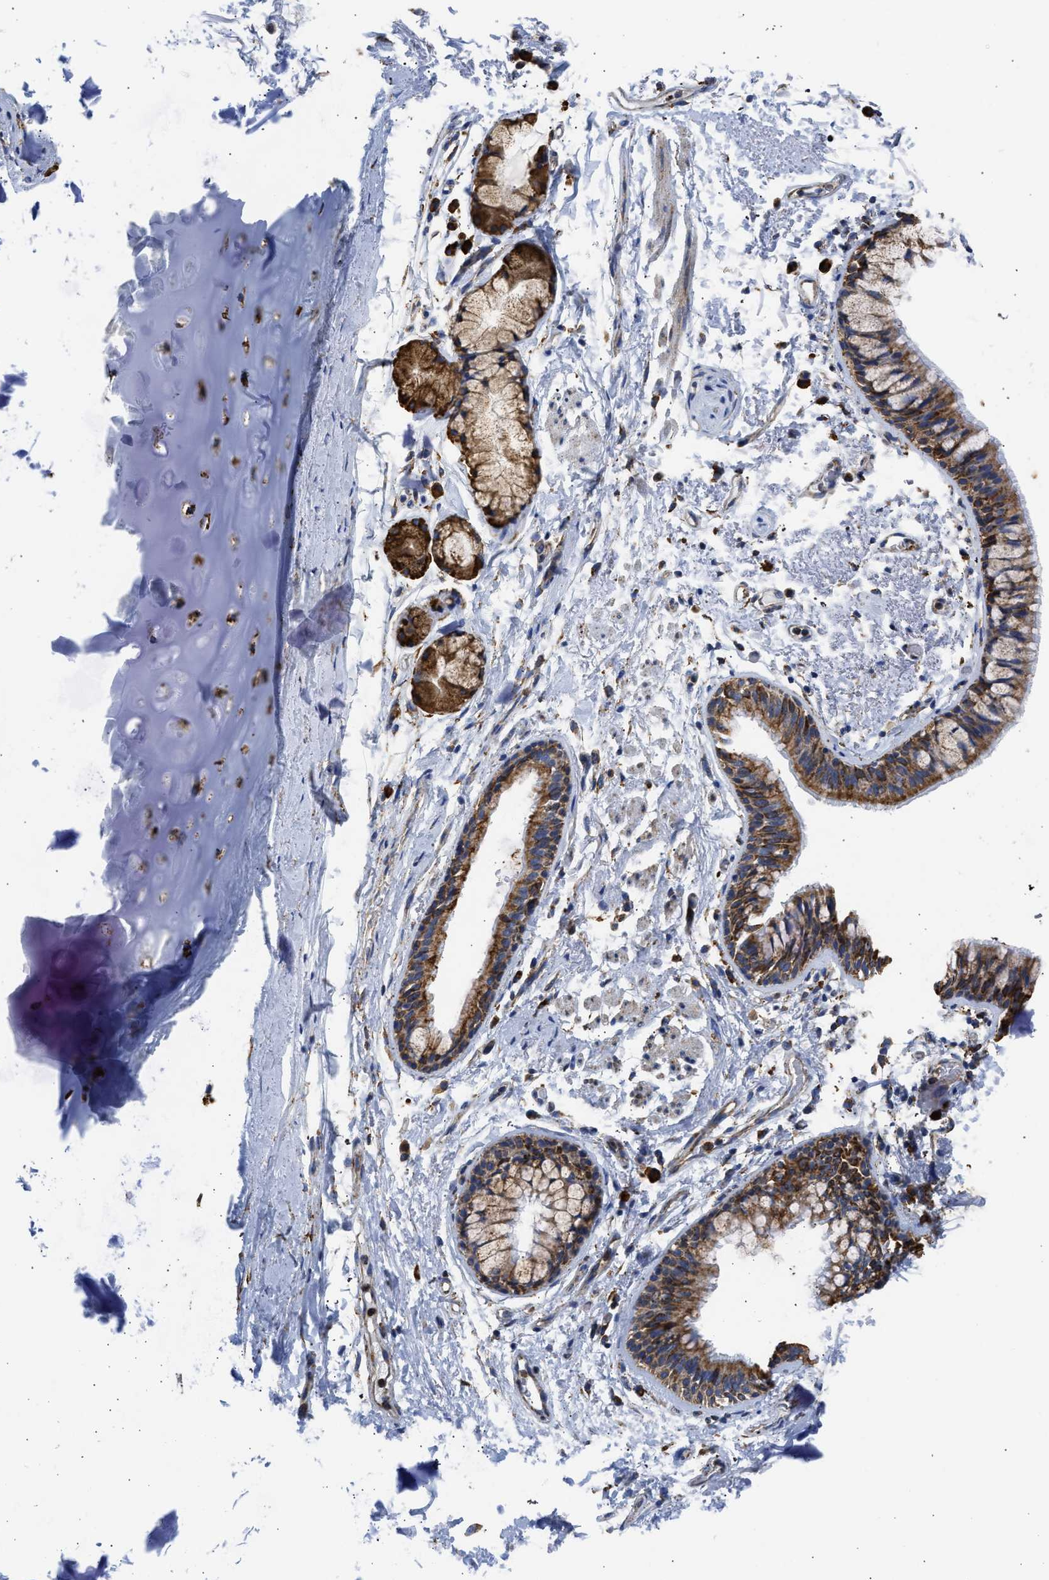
{"staining": {"intensity": "moderate", "quantity": "<25%", "location": "cytoplasmic/membranous"}, "tissue": "adipose tissue", "cell_type": "Adipocytes", "image_type": "normal", "snomed": [{"axis": "morphology", "description": "Normal tissue, NOS"}, {"axis": "topography", "description": "Cartilage tissue"}, {"axis": "topography", "description": "Bronchus"}], "caption": "A low amount of moderate cytoplasmic/membranous positivity is appreciated in approximately <25% of adipocytes in unremarkable adipose tissue.", "gene": "CYCS", "patient": {"sex": "female", "age": 73}}